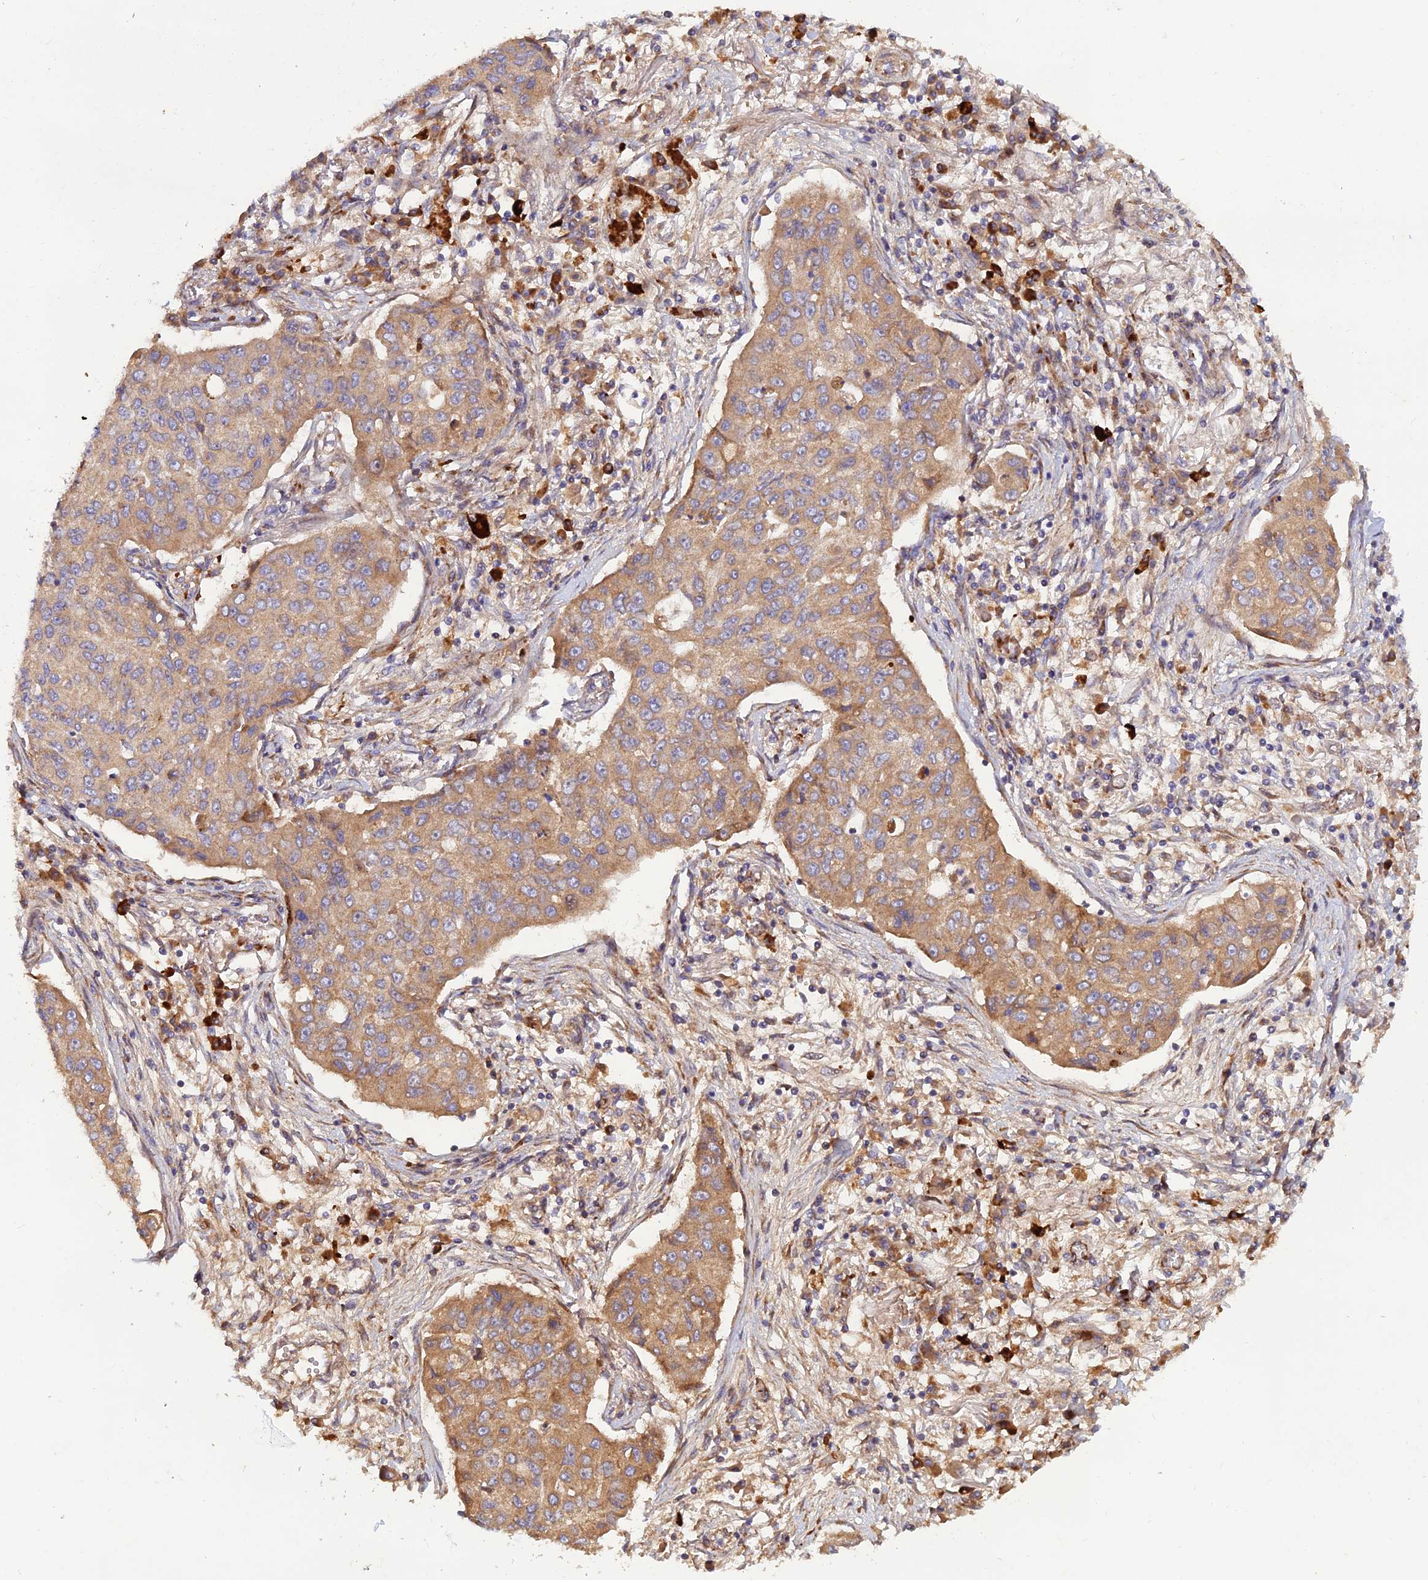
{"staining": {"intensity": "weak", "quantity": ">75%", "location": "cytoplasmic/membranous"}, "tissue": "lung cancer", "cell_type": "Tumor cells", "image_type": "cancer", "snomed": [{"axis": "morphology", "description": "Squamous cell carcinoma, NOS"}, {"axis": "topography", "description": "Lung"}], "caption": "Squamous cell carcinoma (lung) stained with DAB (3,3'-diaminobenzidine) immunohistochemistry (IHC) demonstrates low levels of weak cytoplasmic/membranous expression in about >75% of tumor cells. (DAB IHC, brown staining for protein, blue staining for nuclei).", "gene": "GMCL1", "patient": {"sex": "male", "age": 74}}